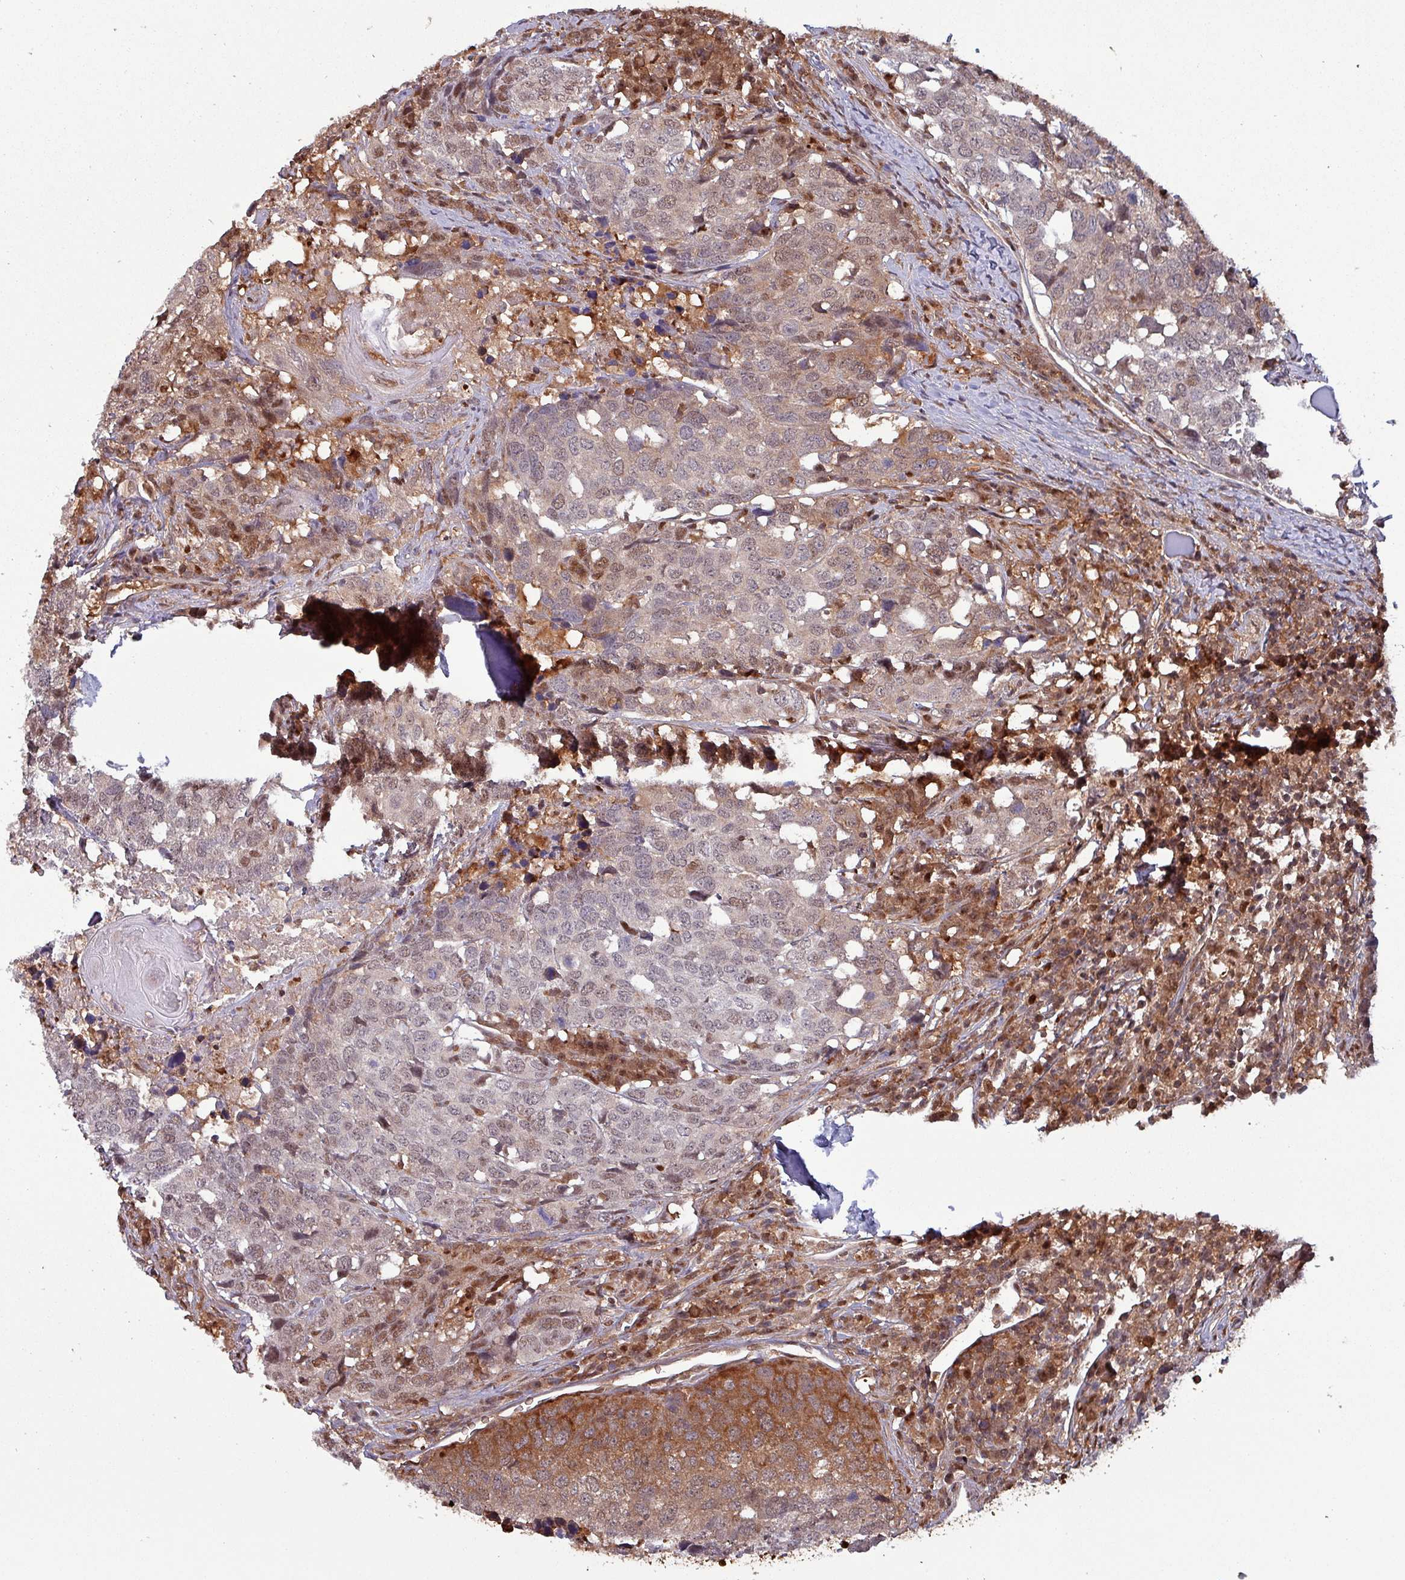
{"staining": {"intensity": "moderate", "quantity": "25%-75%", "location": "cytoplasmic/membranous,nuclear"}, "tissue": "head and neck cancer", "cell_type": "Tumor cells", "image_type": "cancer", "snomed": [{"axis": "morphology", "description": "Normal tissue, NOS"}, {"axis": "morphology", "description": "Squamous cell carcinoma, NOS"}, {"axis": "topography", "description": "Skeletal muscle"}, {"axis": "topography", "description": "Vascular tissue"}, {"axis": "topography", "description": "Peripheral nerve tissue"}, {"axis": "topography", "description": "Head-Neck"}], "caption": "About 25%-75% of tumor cells in head and neck squamous cell carcinoma reveal moderate cytoplasmic/membranous and nuclear protein positivity as visualized by brown immunohistochemical staining.", "gene": "PSMB8", "patient": {"sex": "male", "age": 66}}